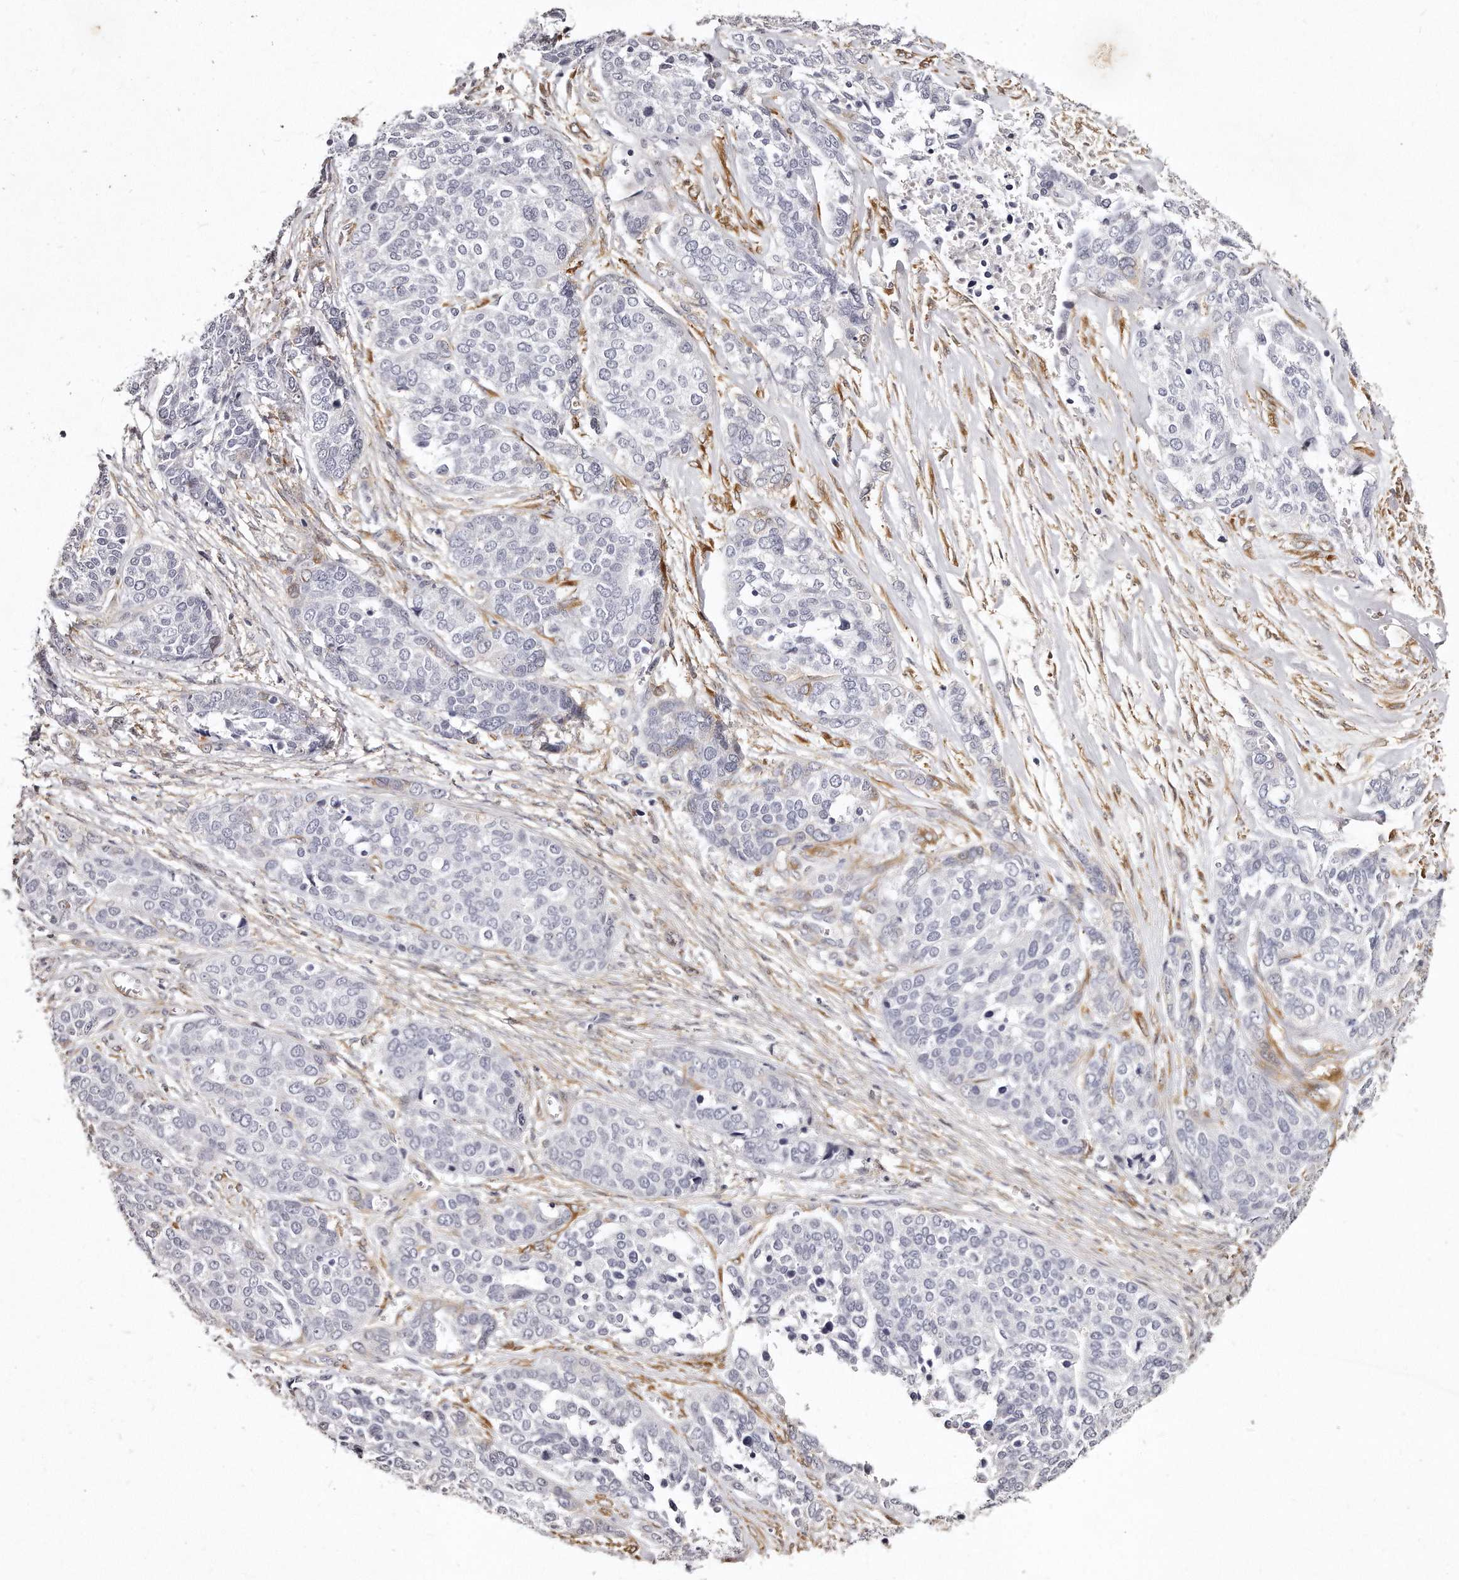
{"staining": {"intensity": "negative", "quantity": "none", "location": "none"}, "tissue": "ovarian cancer", "cell_type": "Tumor cells", "image_type": "cancer", "snomed": [{"axis": "morphology", "description": "Cystadenocarcinoma, serous, NOS"}, {"axis": "topography", "description": "Ovary"}], "caption": "Immunohistochemical staining of ovarian cancer shows no significant expression in tumor cells.", "gene": "LMOD1", "patient": {"sex": "female", "age": 44}}